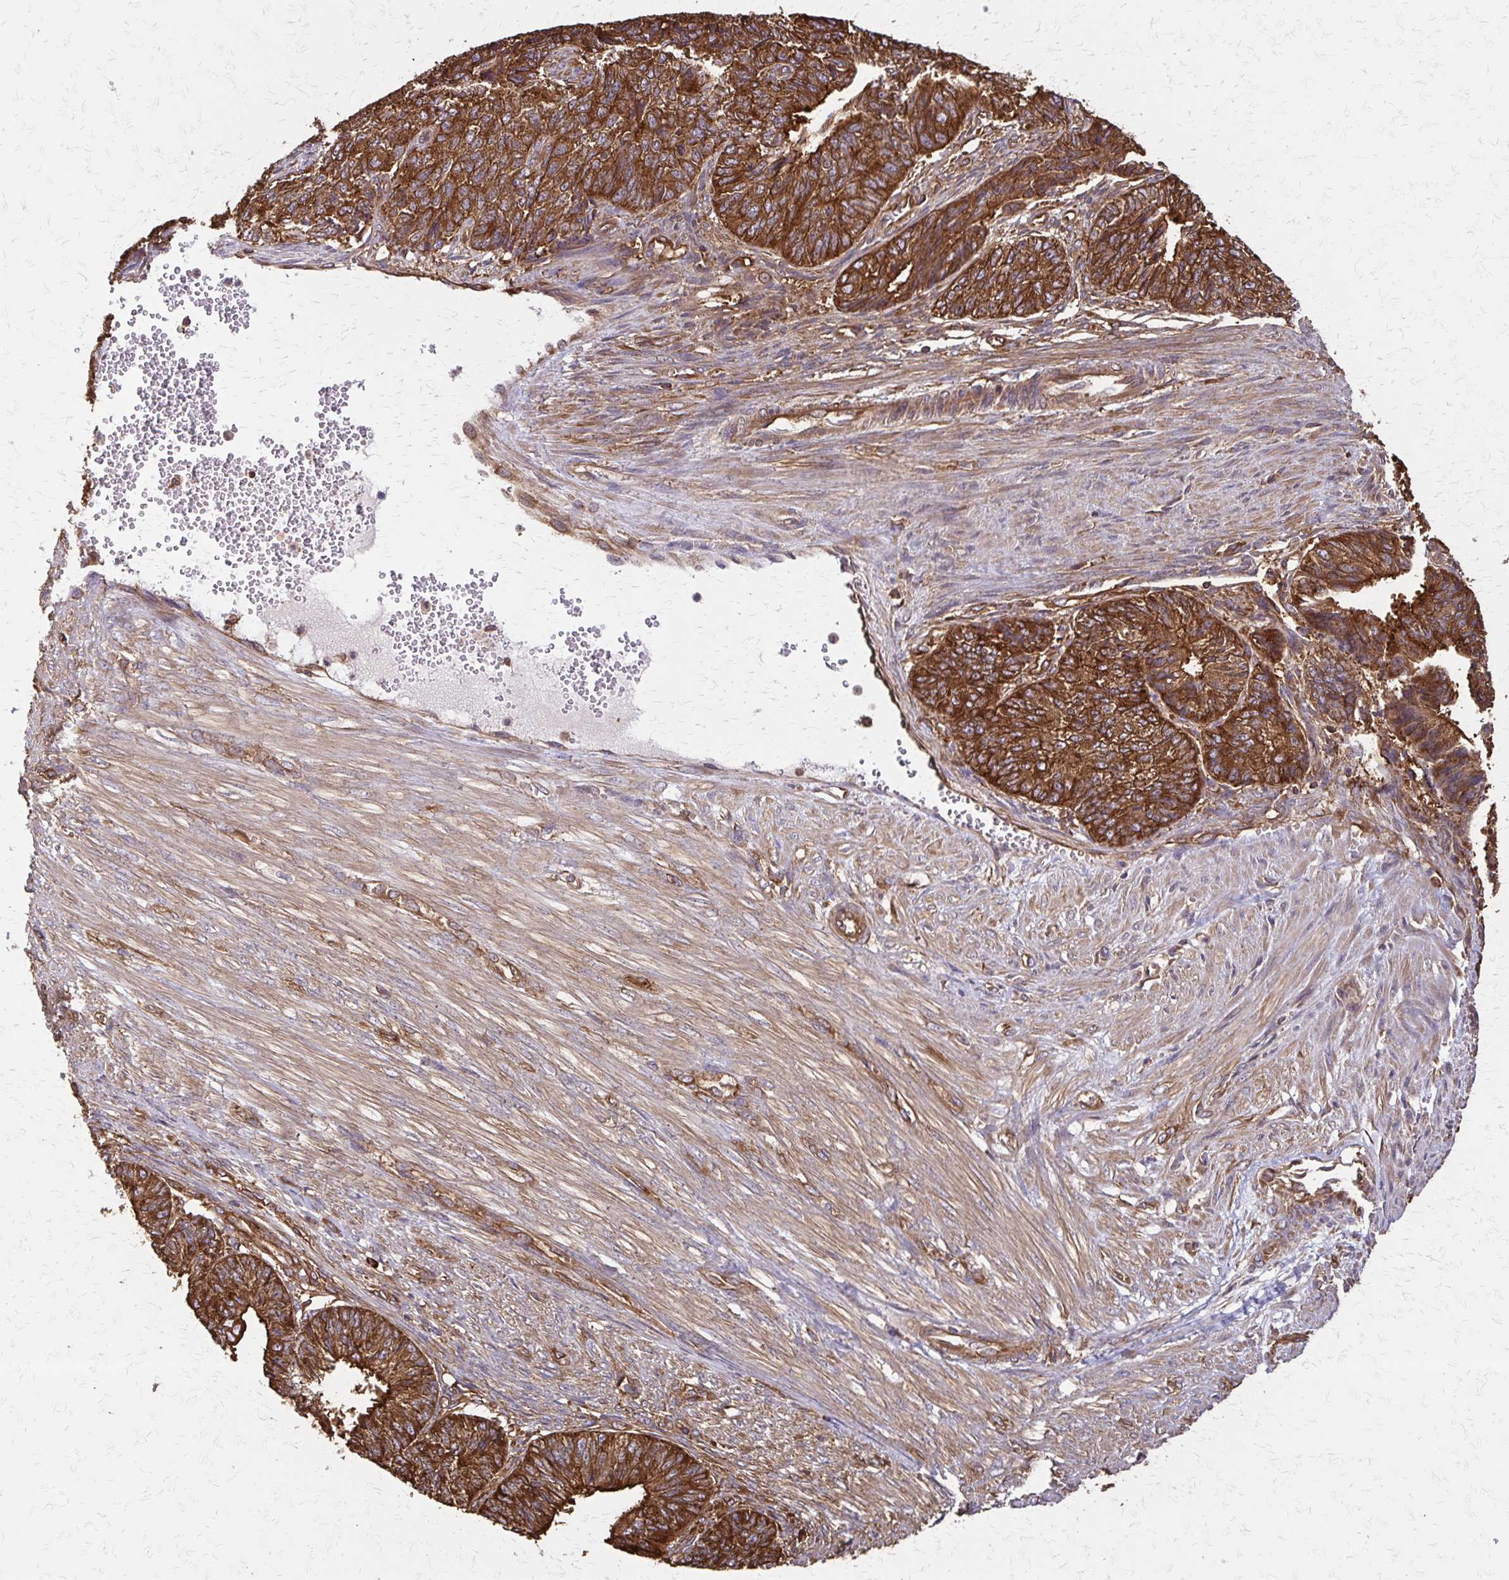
{"staining": {"intensity": "strong", "quantity": ">75%", "location": "cytoplasmic/membranous"}, "tissue": "endometrial cancer", "cell_type": "Tumor cells", "image_type": "cancer", "snomed": [{"axis": "morphology", "description": "Adenocarcinoma, NOS"}, {"axis": "topography", "description": "Endometrium"}], "caption": "Human endometrial cancer (adenocarcinoma) stained with a brown dye reveals strong cytoplasmic/membranous positive staining in approximately >75% of tumor cells.", "gene": "EEF2", "patient": {"sex": "female", "age": 32}}